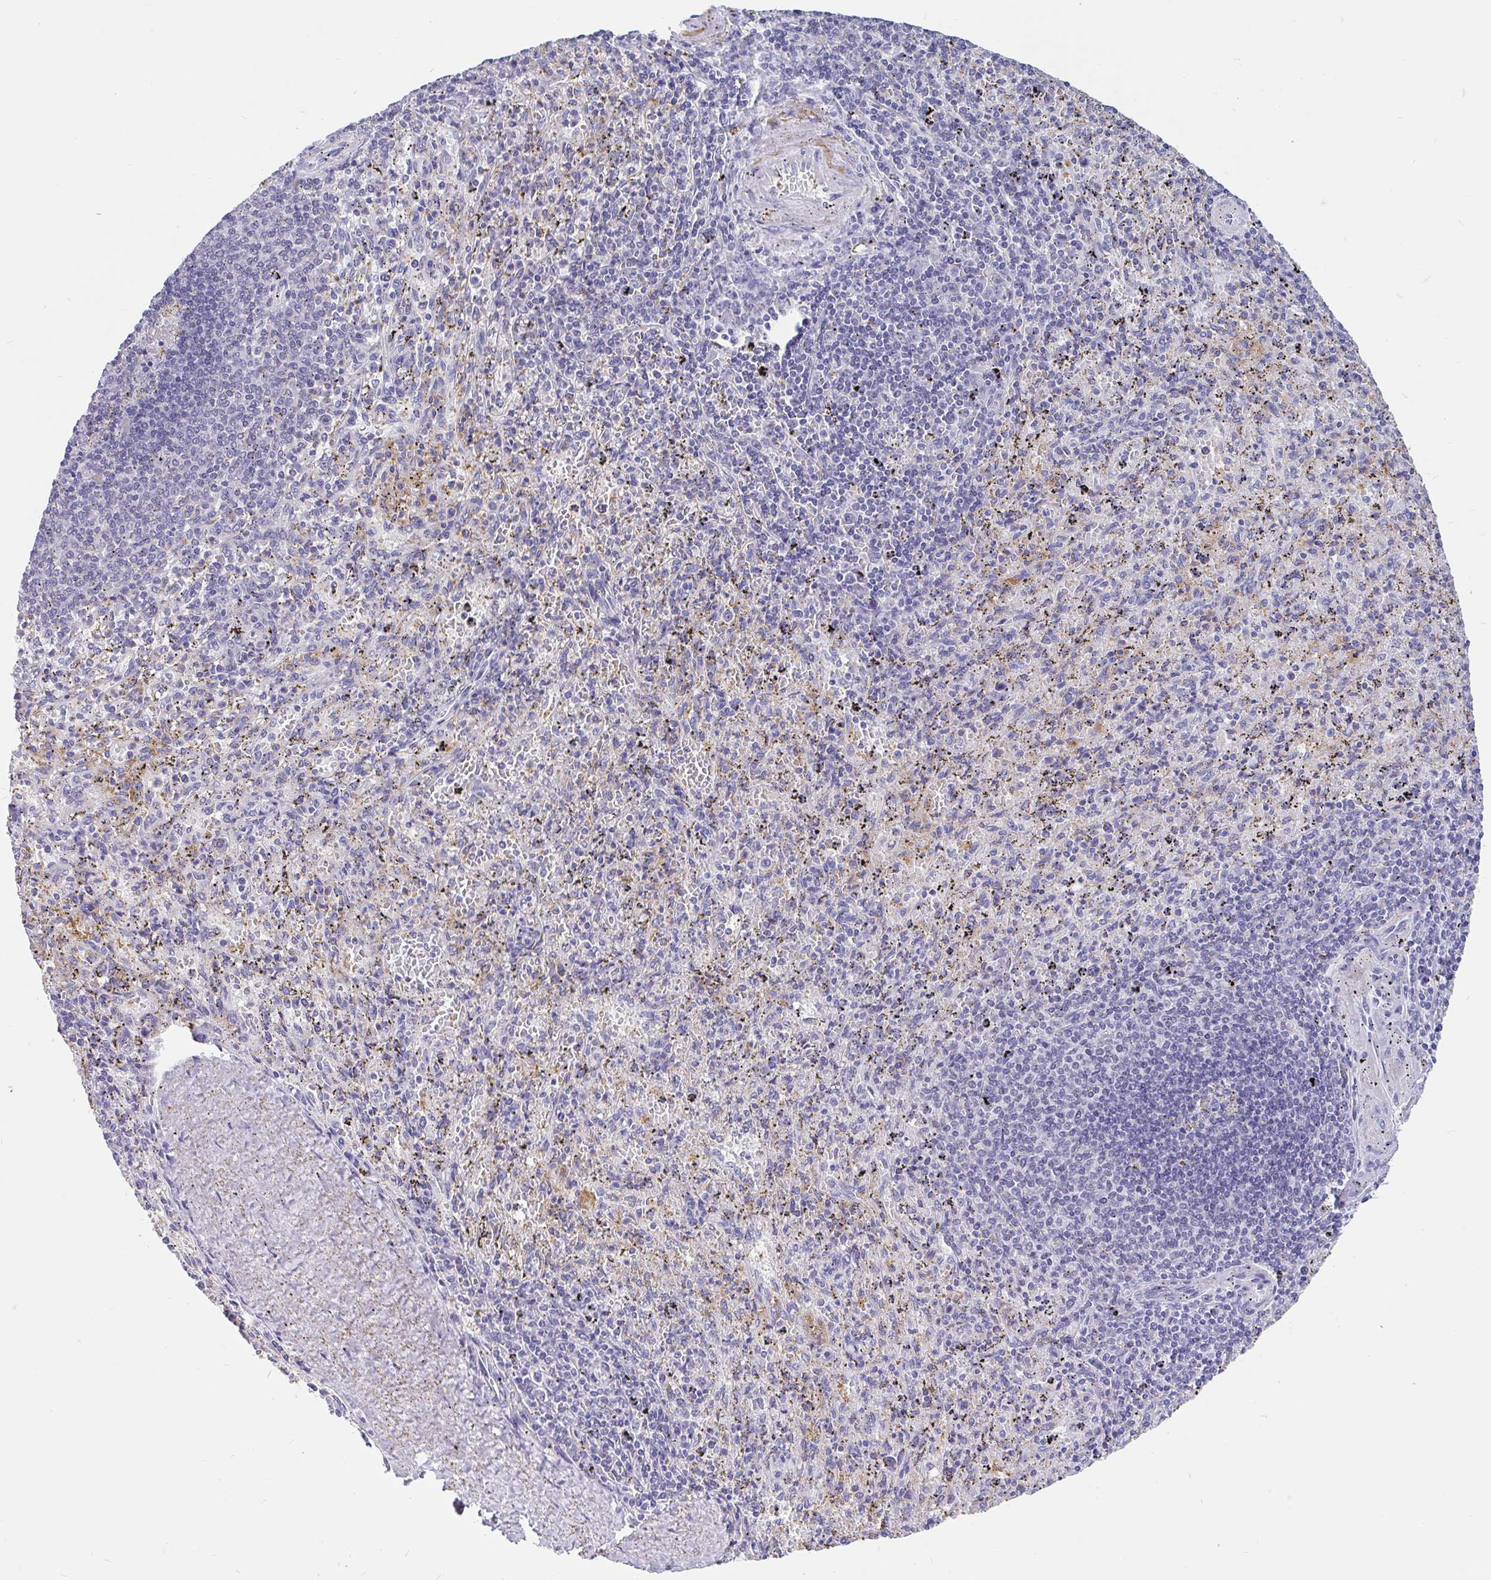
{"staining": {"intensity": "negative", "quantity": "none", "location": "none"}, "tissue": "spleen", "cell_type": "Cells in red pulp", "image_type": "normal", "snomed": [{"axis": "morphology", "description": "Normal tissue, NOS"}, {"axis": "topography", "description": "Spleen"}], "caption": "Immunohistochemistry image of unremarkable spleen stained for a protein (brown), which exhibits no staining in cells in red pulp.", "gene": "INTS5", "patient": {"sex": "male", "age": 57}}